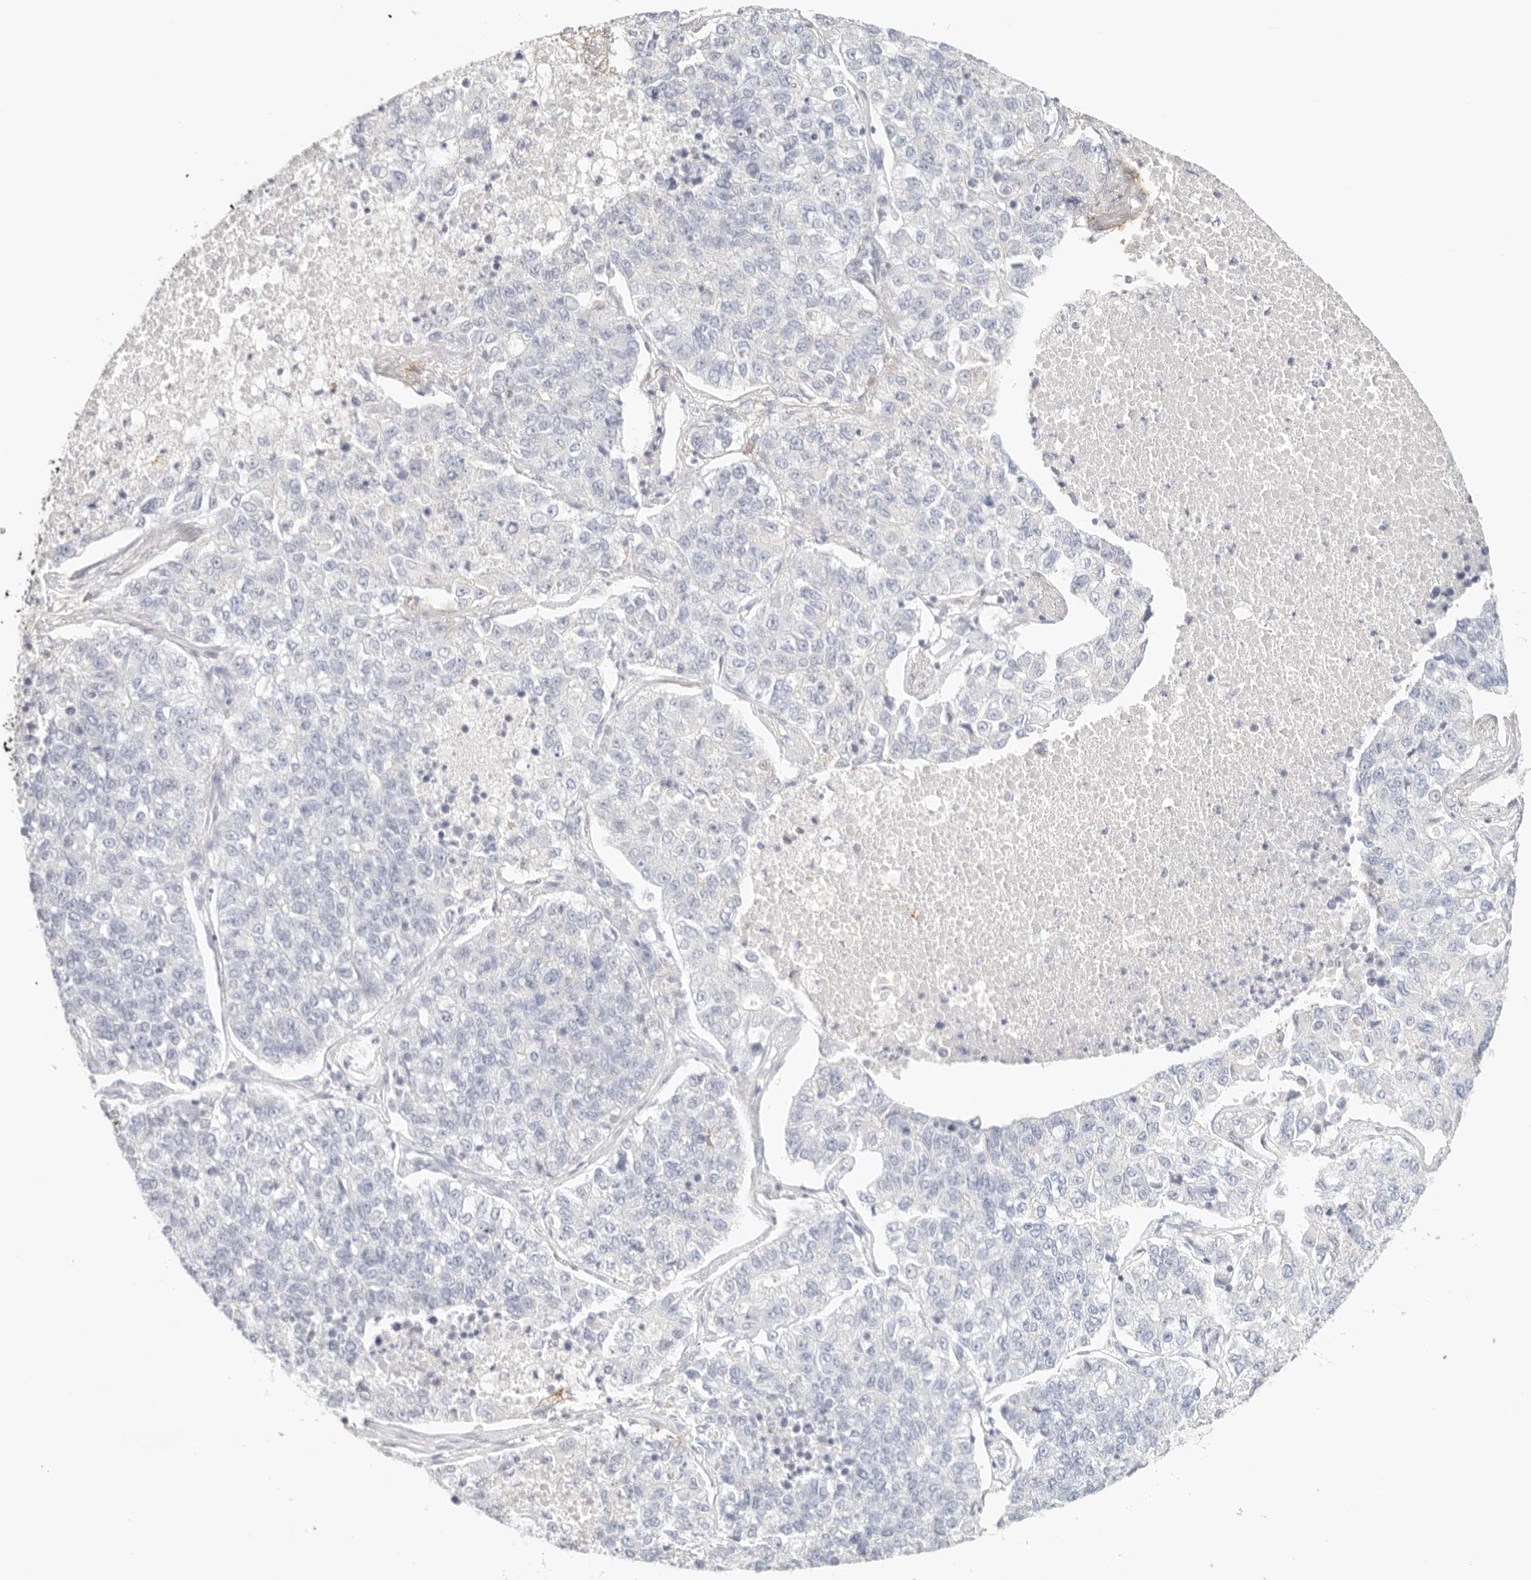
{"staining": {"intensity": "negative", "quantity": "none", "location": "none"}, "tissue": "lung cancer", "cell_type": "Tumor cells", "image_type": "cancer", "snomed": [{"axis": "morphology", "description": "Adenocarcinoma, NOS"}, {"axis": "topography", "description": "Lung"}], "caption": "A photomicrograph of human lung cancer (adenocarcinoma) is negative for staining in tumor cells.", "gene": "CEP120", "patient": {"sex": "male", "age": 49}}